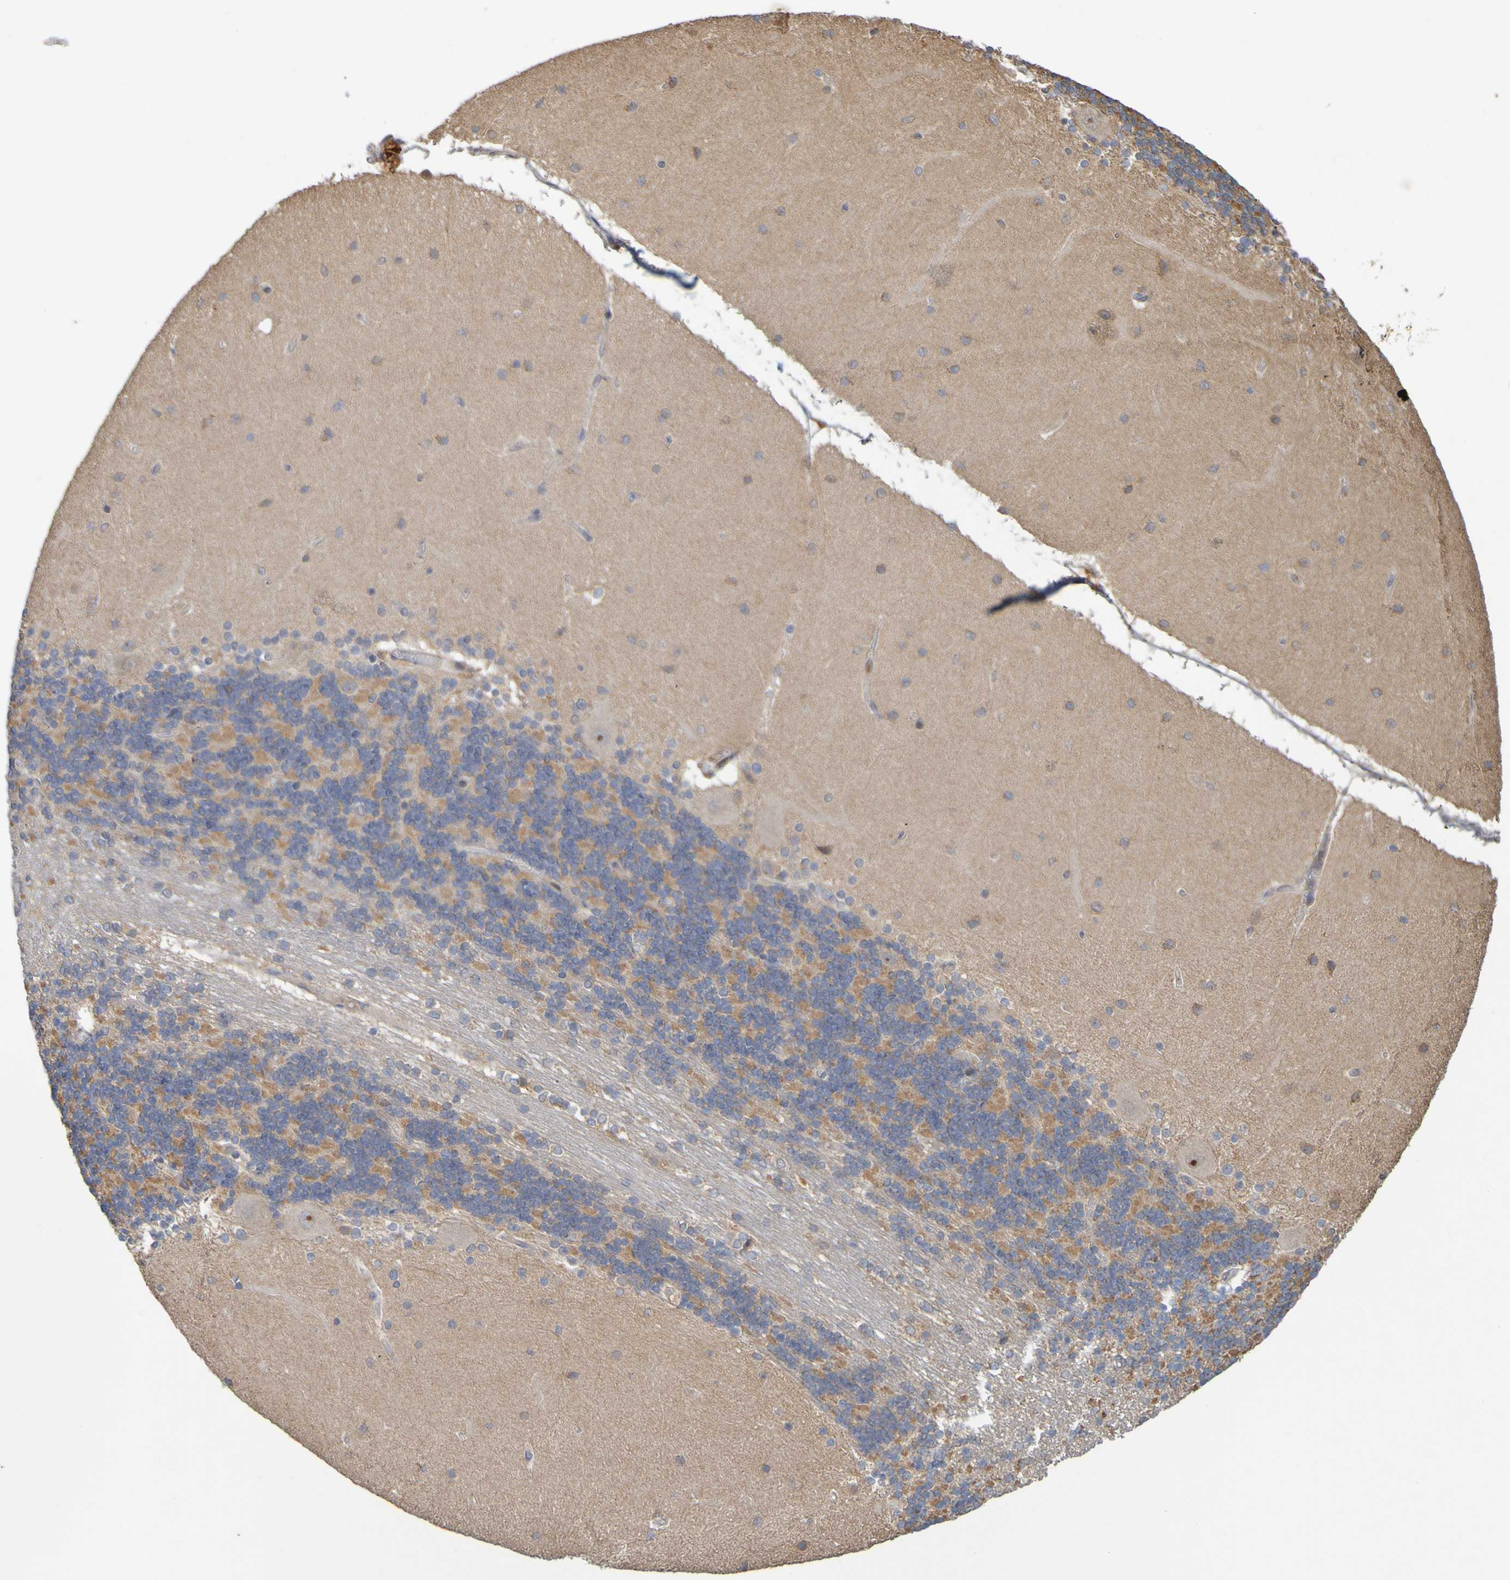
{"staining": {"intensity": "moderate", "quantity": ">75%", "location": "cytoplasmic/membranous"}, "tissue": "cerebellum", "cell_type": "Cells in granular layer", "image_type": "normal", "snomed": [{"axis": "morphology", "description": "Normal tissue, NOS"}, {"axis": "topography", "description": "Cerebellum"}], "caption": "Cerebellum stained with immunohistochemistry exhibits moderate cytoplasmic/membranous expression in about >75% of cells in granular layer.", "gene": "TMBIM1", "patient": {"sex": "female", "age": 54}}